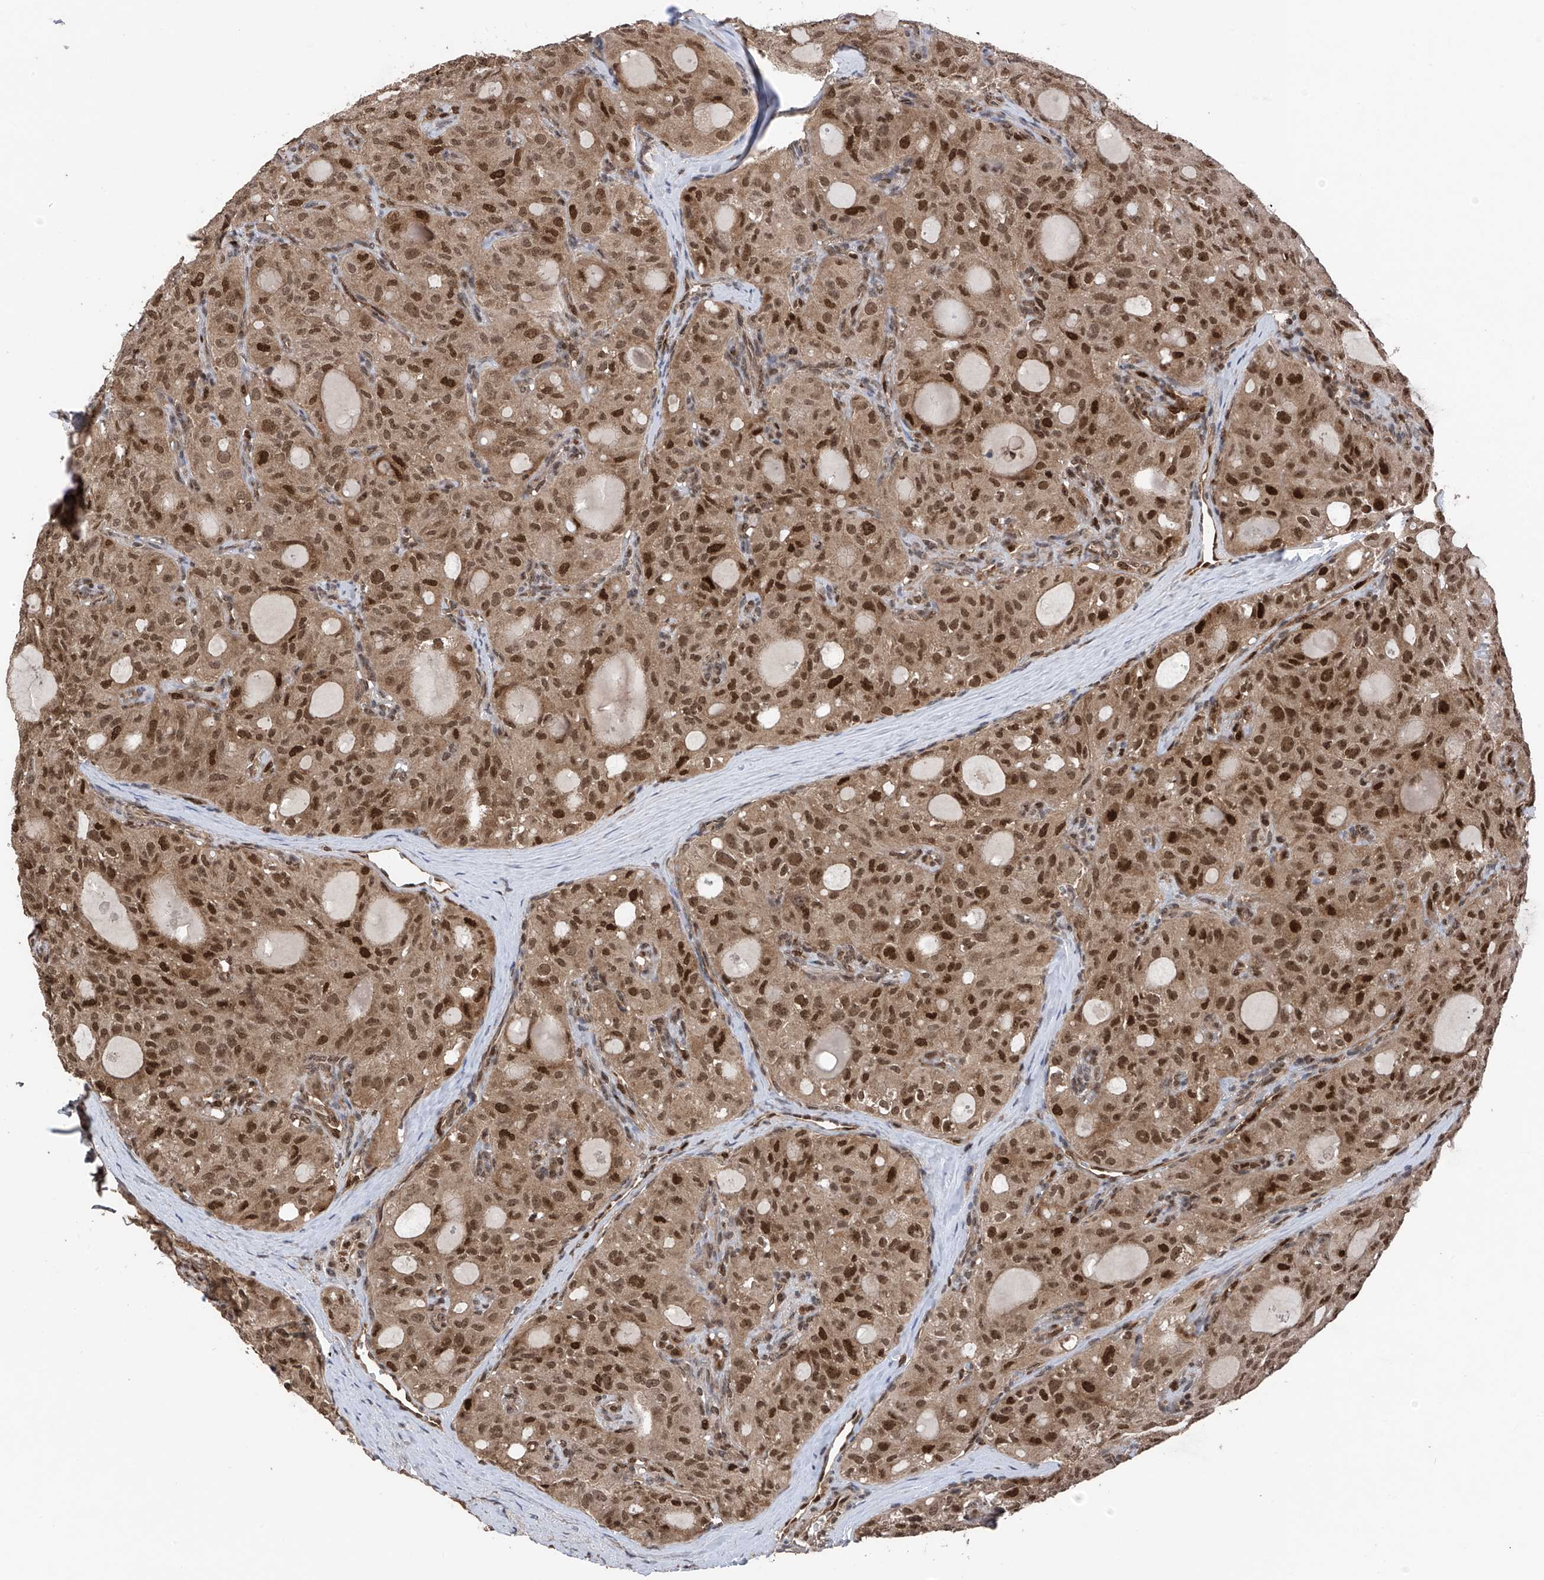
{"staining": {"intensity": "strong", "quantity": ">75%", "location": "cytoplasmic/membranous,nuclear"}, "tissue": "thyroid cancer", "cell_type": "Tumor cells", "image_type": "cancer", "snomed": [{"axis": "morphology", "description": "Follicular adenoma carcinoma, NOS"}, {"axis": "topography", "description": "Thyroid gland"}], "caption": "Human follicular adenoma carcinoma (thyroid) stained with a brown dye reveals strong cytoplasmic/membranous and nuclear positive staining in about >75% of tumor cells.", "gene": "DNAJC9", "patient": {"sex": "male", "age": 75}}